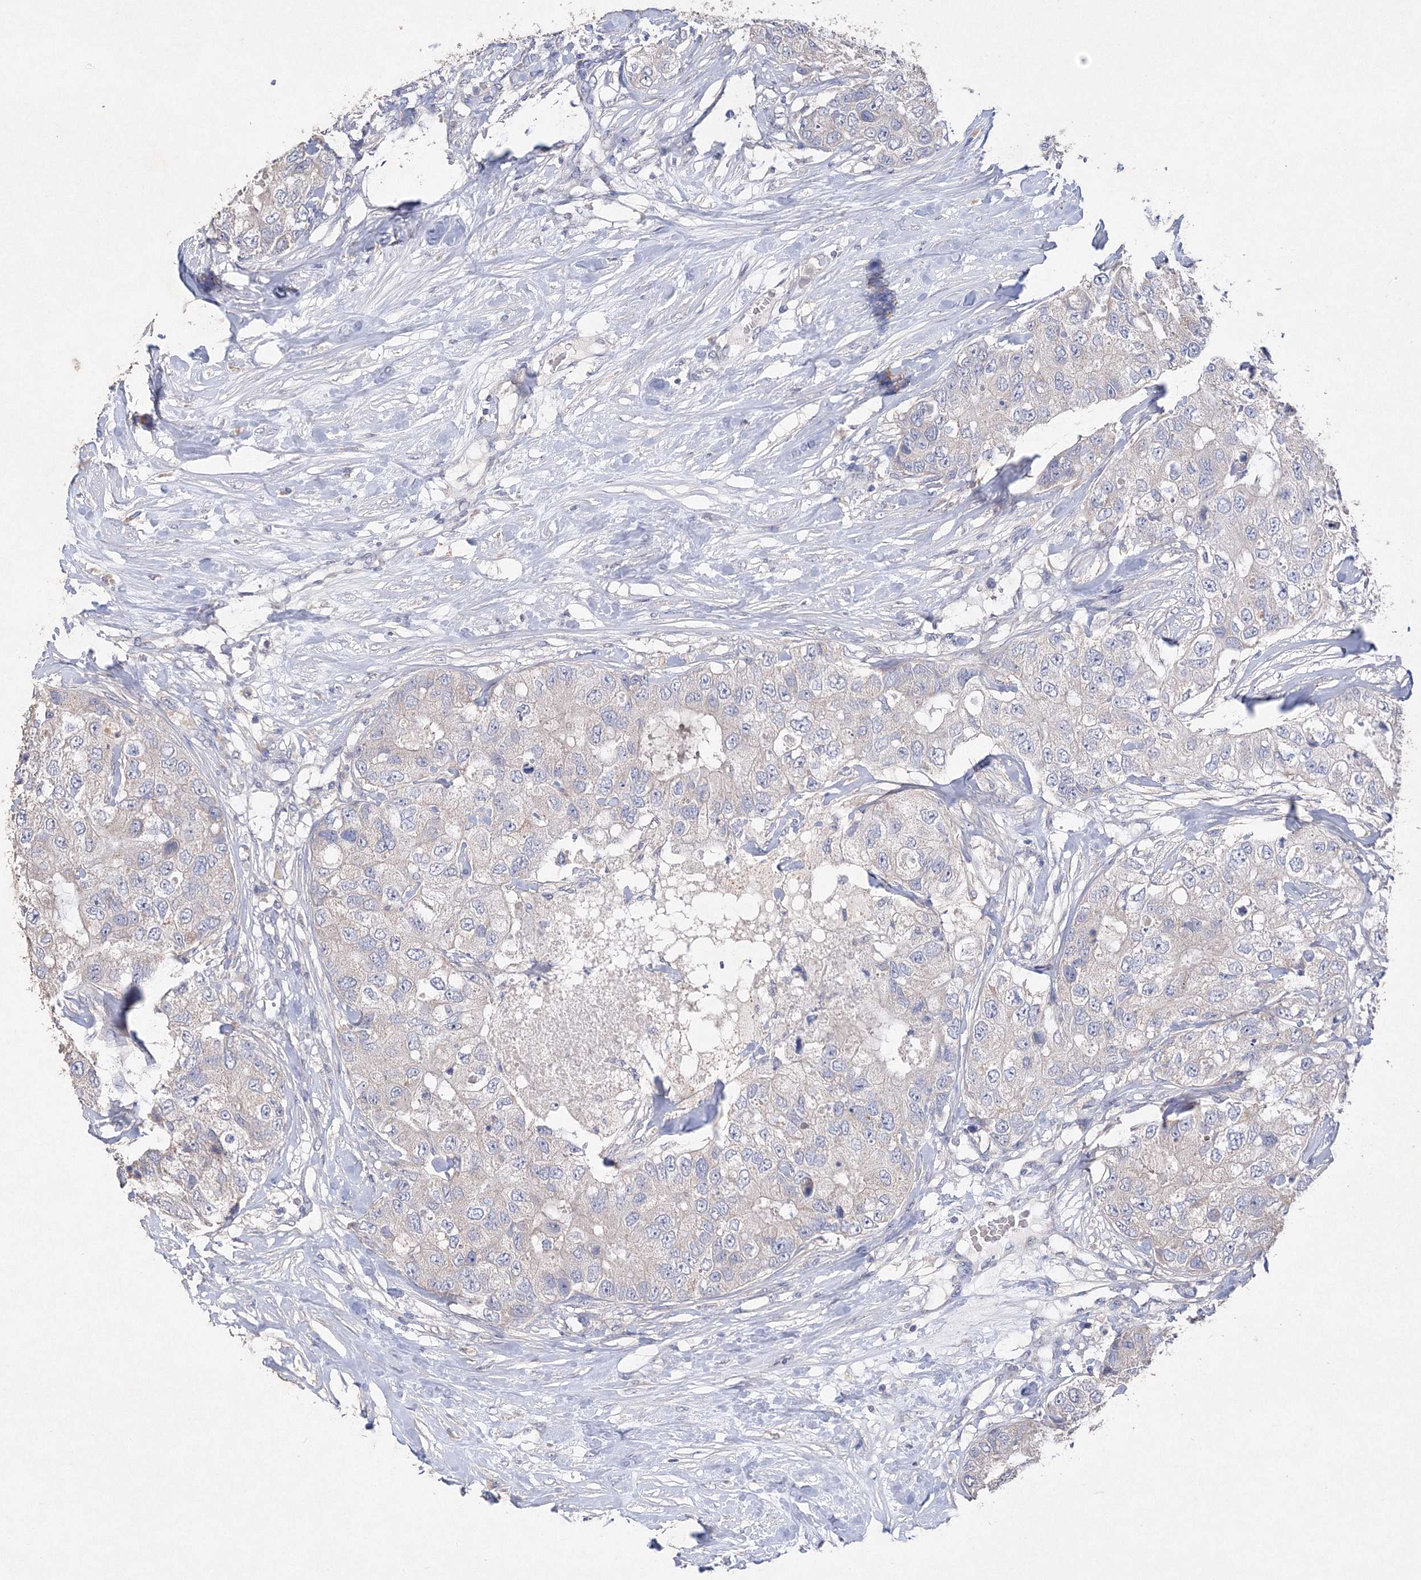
{"staining": {"intensity": "negative", "quantity": "none", "location": "none"}, "tissue": "breast cancer", "cell_type": "Tumor cells", "image_type": "cancer", "snomed": [{"axis": "morphology", "description": "Duct carcinoma"}, {"axis": "topography", "description": "Breast"}], "caption": "An IHC photomicrograph of breast cancer is shown. There is no staining in tumor cells of breast cancer.", "gene": "GLS", "patient": {"sex": "female", "age": 62}}